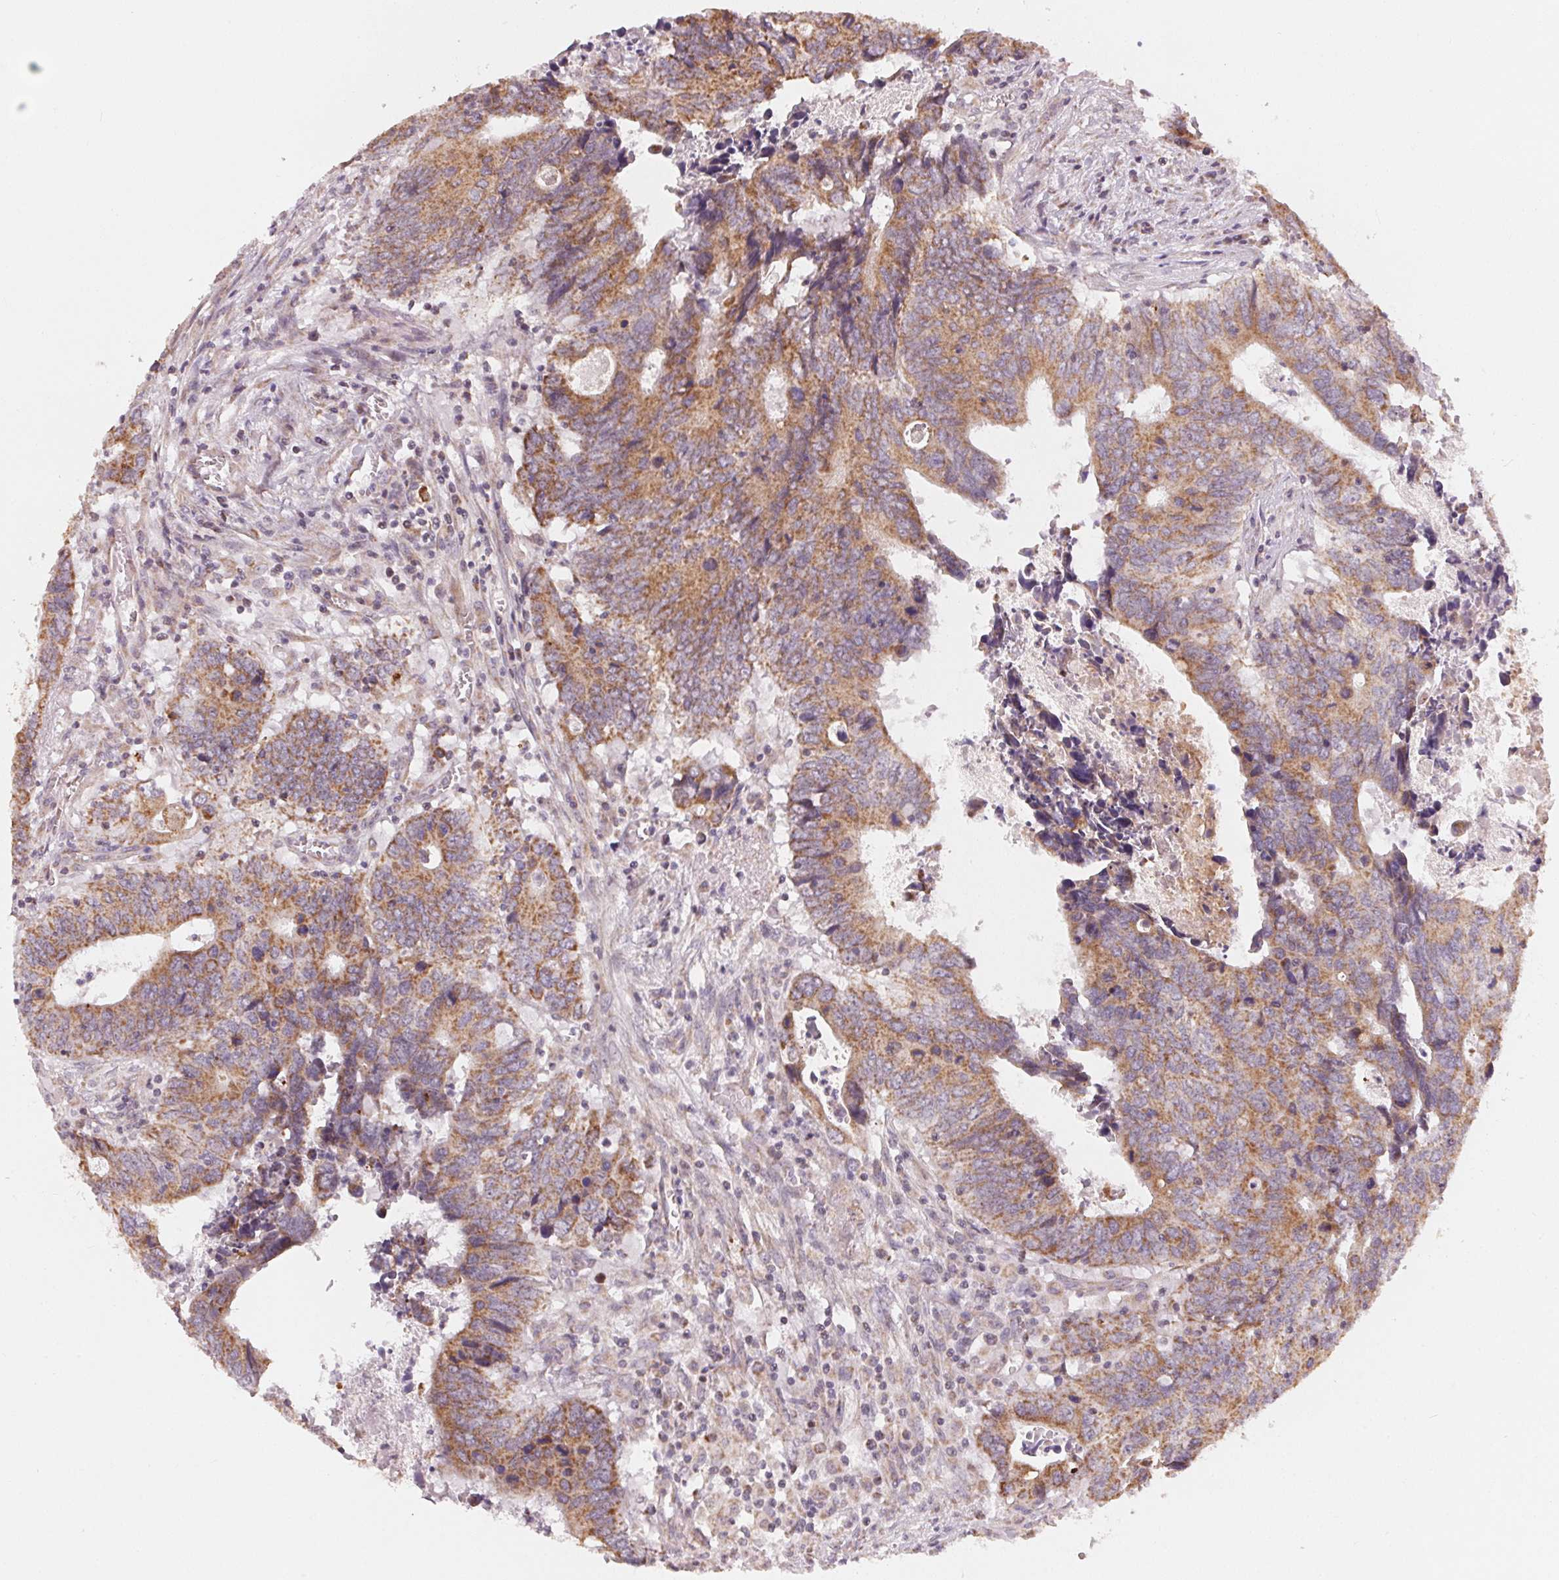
{"staining": {"intensity": "moderate", "quantity": ">75%", "location": "cytoplasmic/membranous"}, "tissue": "colorectal cancer", "cell_type": "Tumor cells", "image_type": "cancer", "snomed": [{"axis": "morphology", "description": "Adenocarcinoma, NOS"}, {"axis": "topography", "description": "Colon"}], "caption": "IHC histopathology image of neoplastic tissue: colorectal adenocarcinoma stained using immunohistochemistry (IHC) shows medium levels of moderate protein expression localized specifically in the cytoplasmic/membranous of tumor cells, appearing as a cytoplasmic/membranous brown color.", "gene": "MATCAP1", "patient": {"sex": "female", "age": 82}}